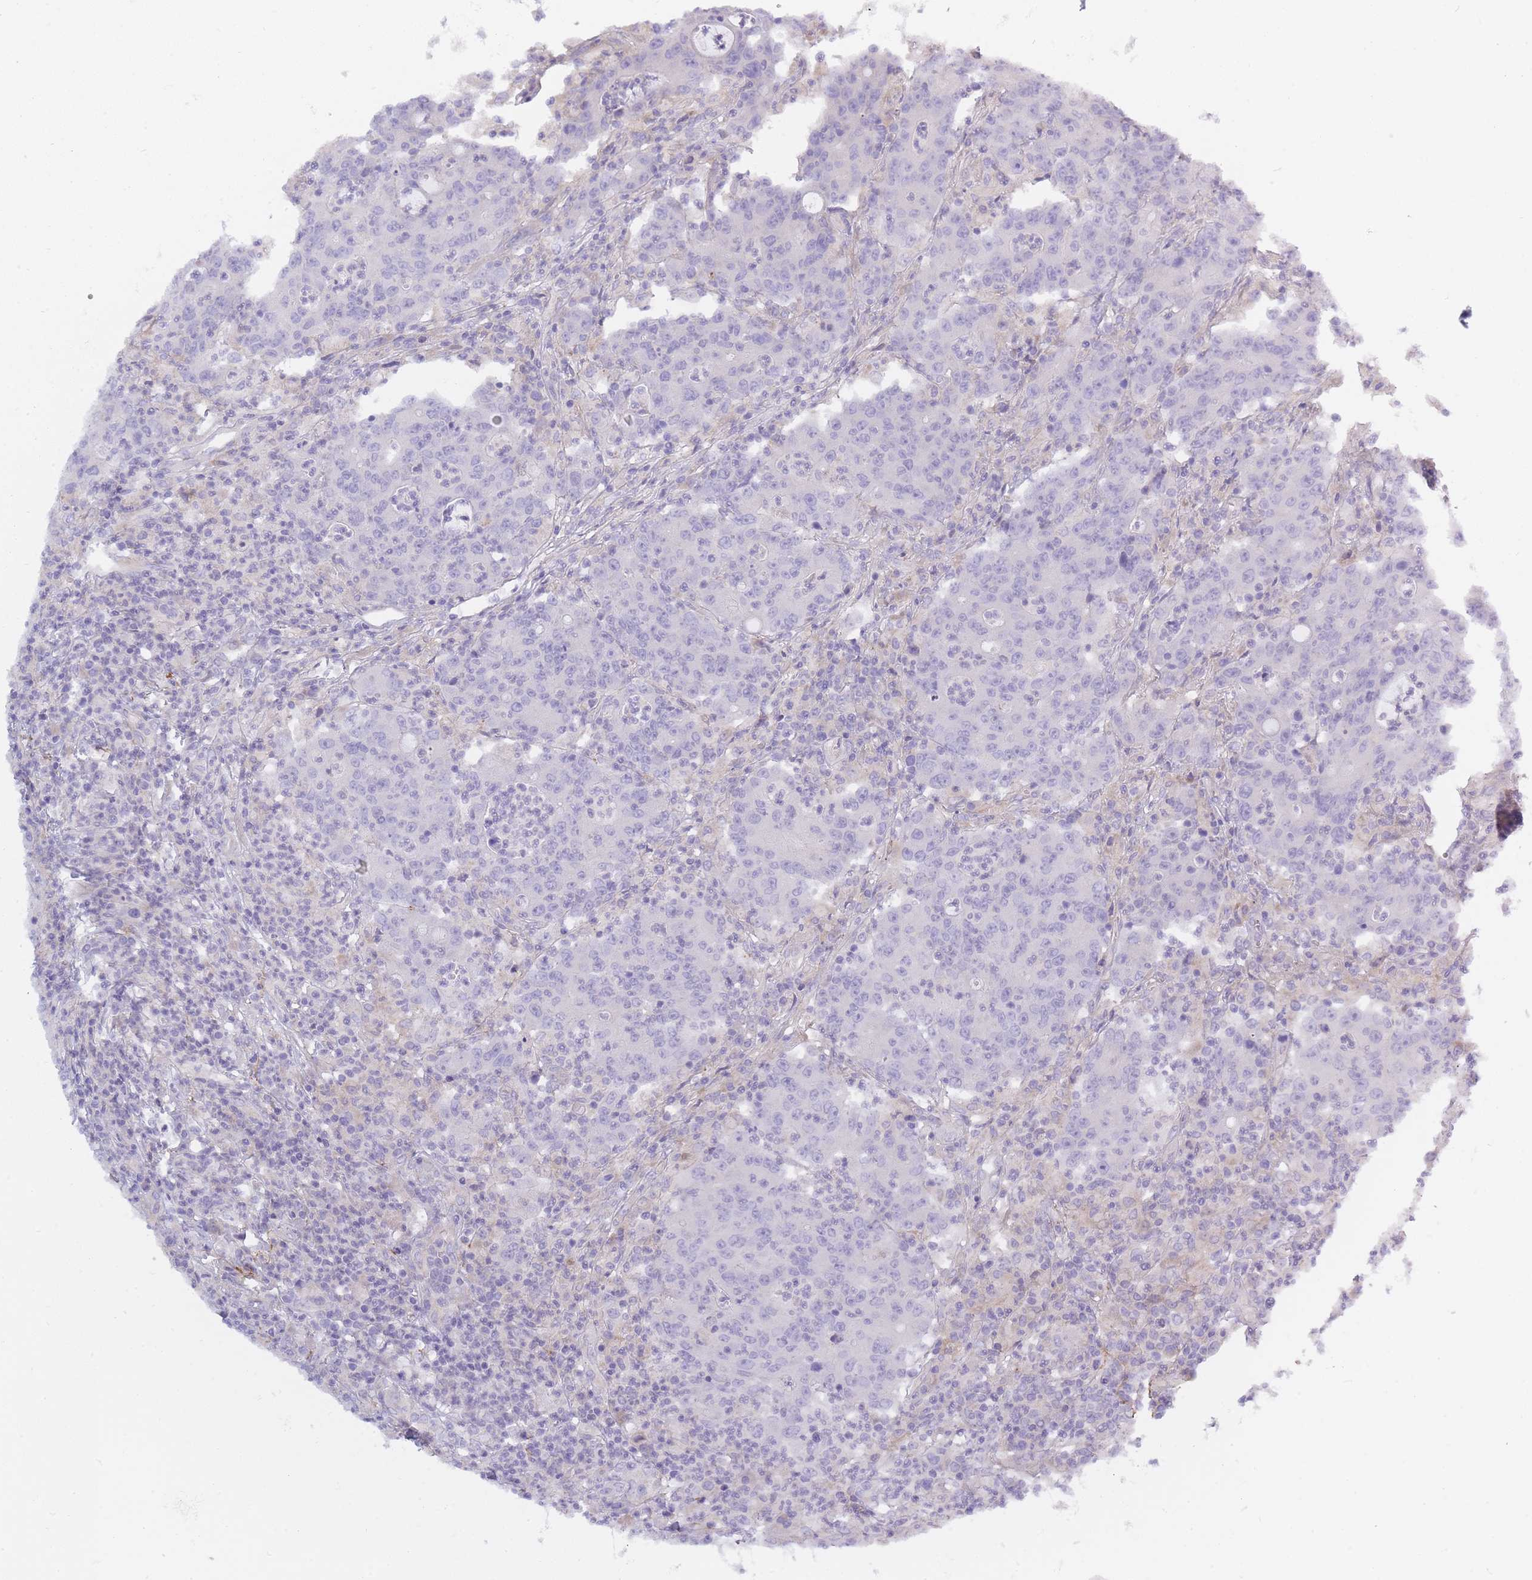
{"staining": {"intensity": "negative", "quantity": "none", "location": "none"}, "tissue": "colorectal cancer", "cell_type": "Tumor cells", "image_type": "cancer", "snomed": [{"axis": "morphology", "description": "Adenocarcinoma, NOS"}, {"axis": "topography", "description": "Colon"}], "caption": "Tumor cells show no significant protein expression in colorectal cancer (adenocarcinoma).", "gene": "AP3M2", "patient": {"sex": "male", "age": 83}}